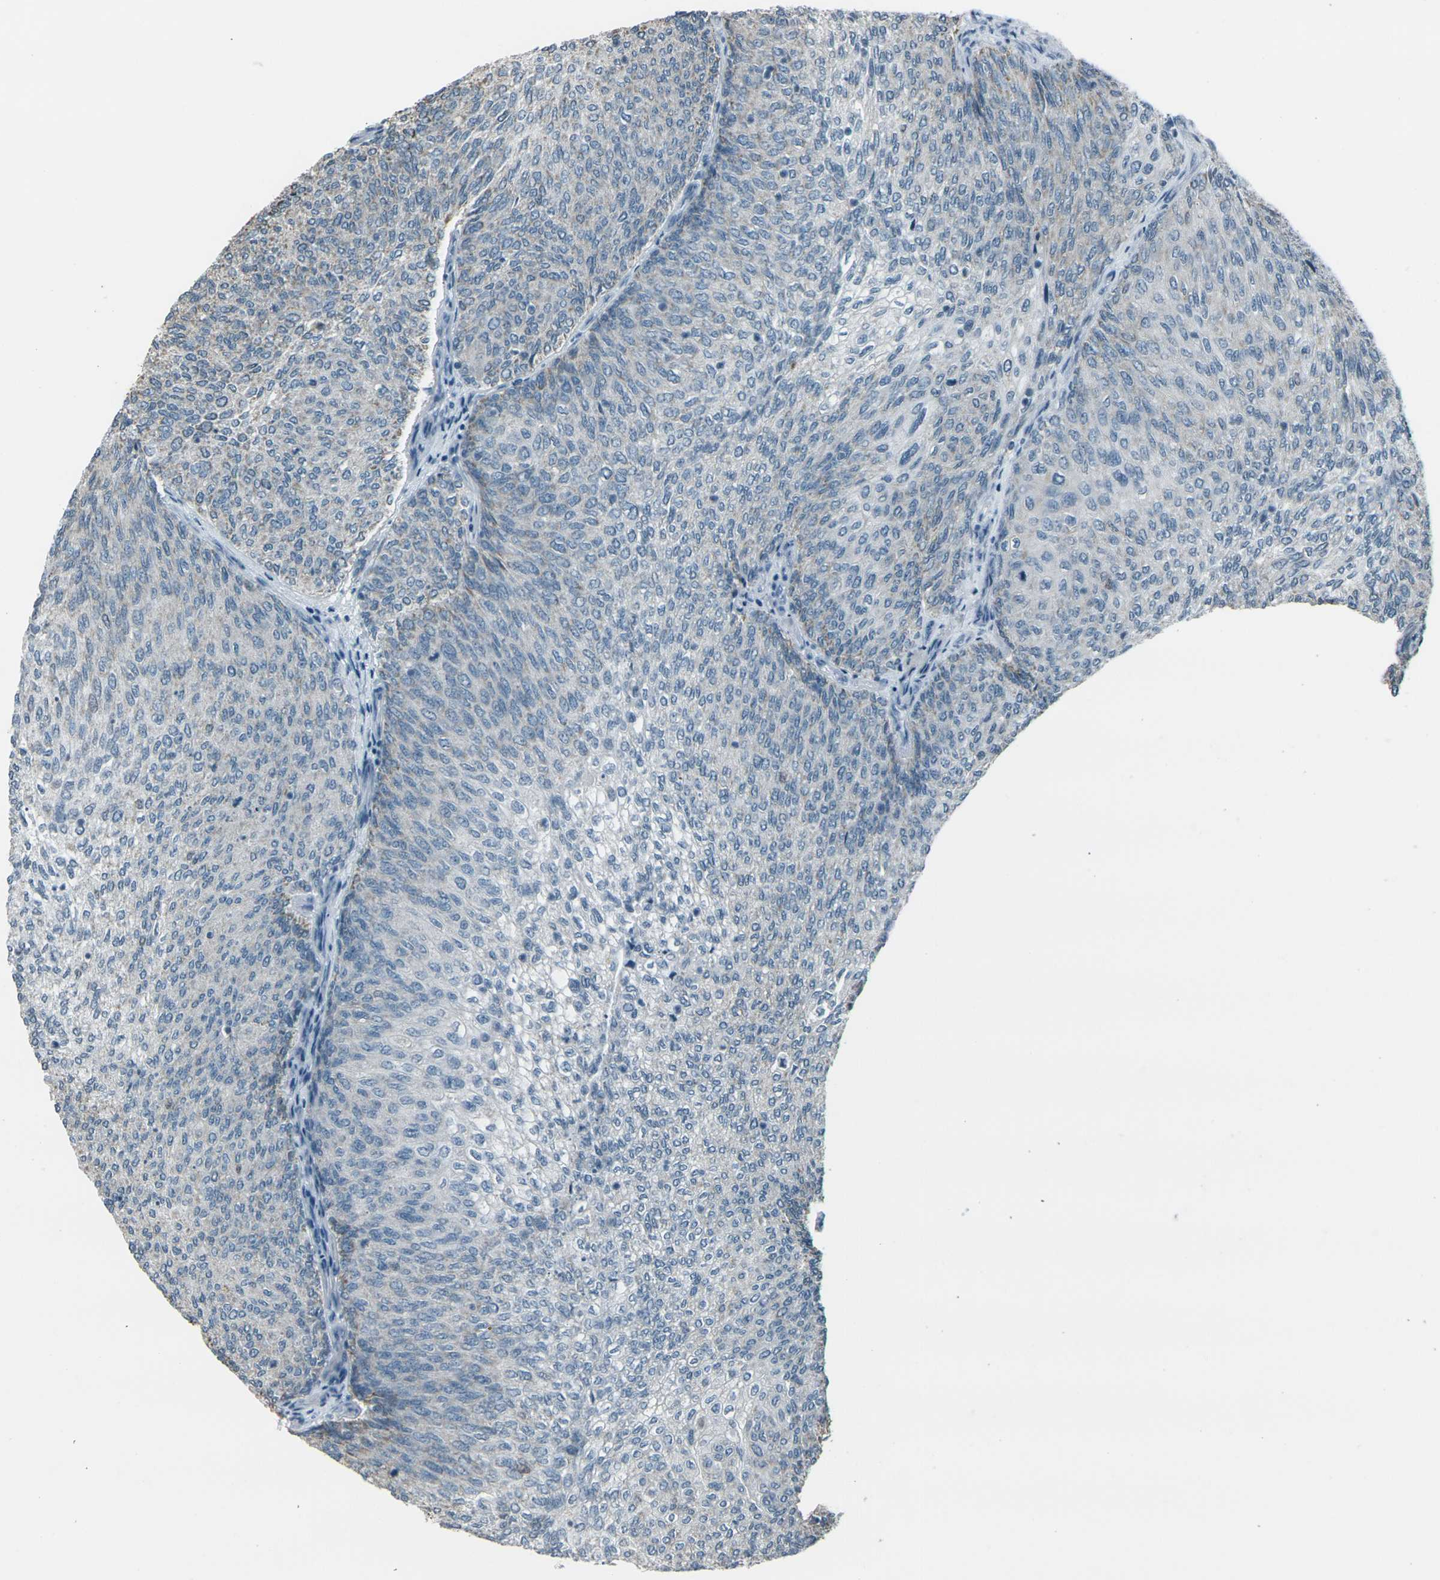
{"staining": {"intensity": "negative", "quantity": "none", "location": "none"}, "tissue": "urothelial cancer", "cell_type": "Tumor cells", "image_type": "cancer", "snomed": [{"axis": "morphology", "description": "Urothelial carcinoma, Low grade"}, {"axis": "topography", "description": "Urinary bladder"}], "caption": "An IHC micrograph of urothelial cancer is shown. There is no staining in tumor cells of urothelial cancer.", "gene": "H2BC1", "patient": {"sex": "female", "age": 79}}